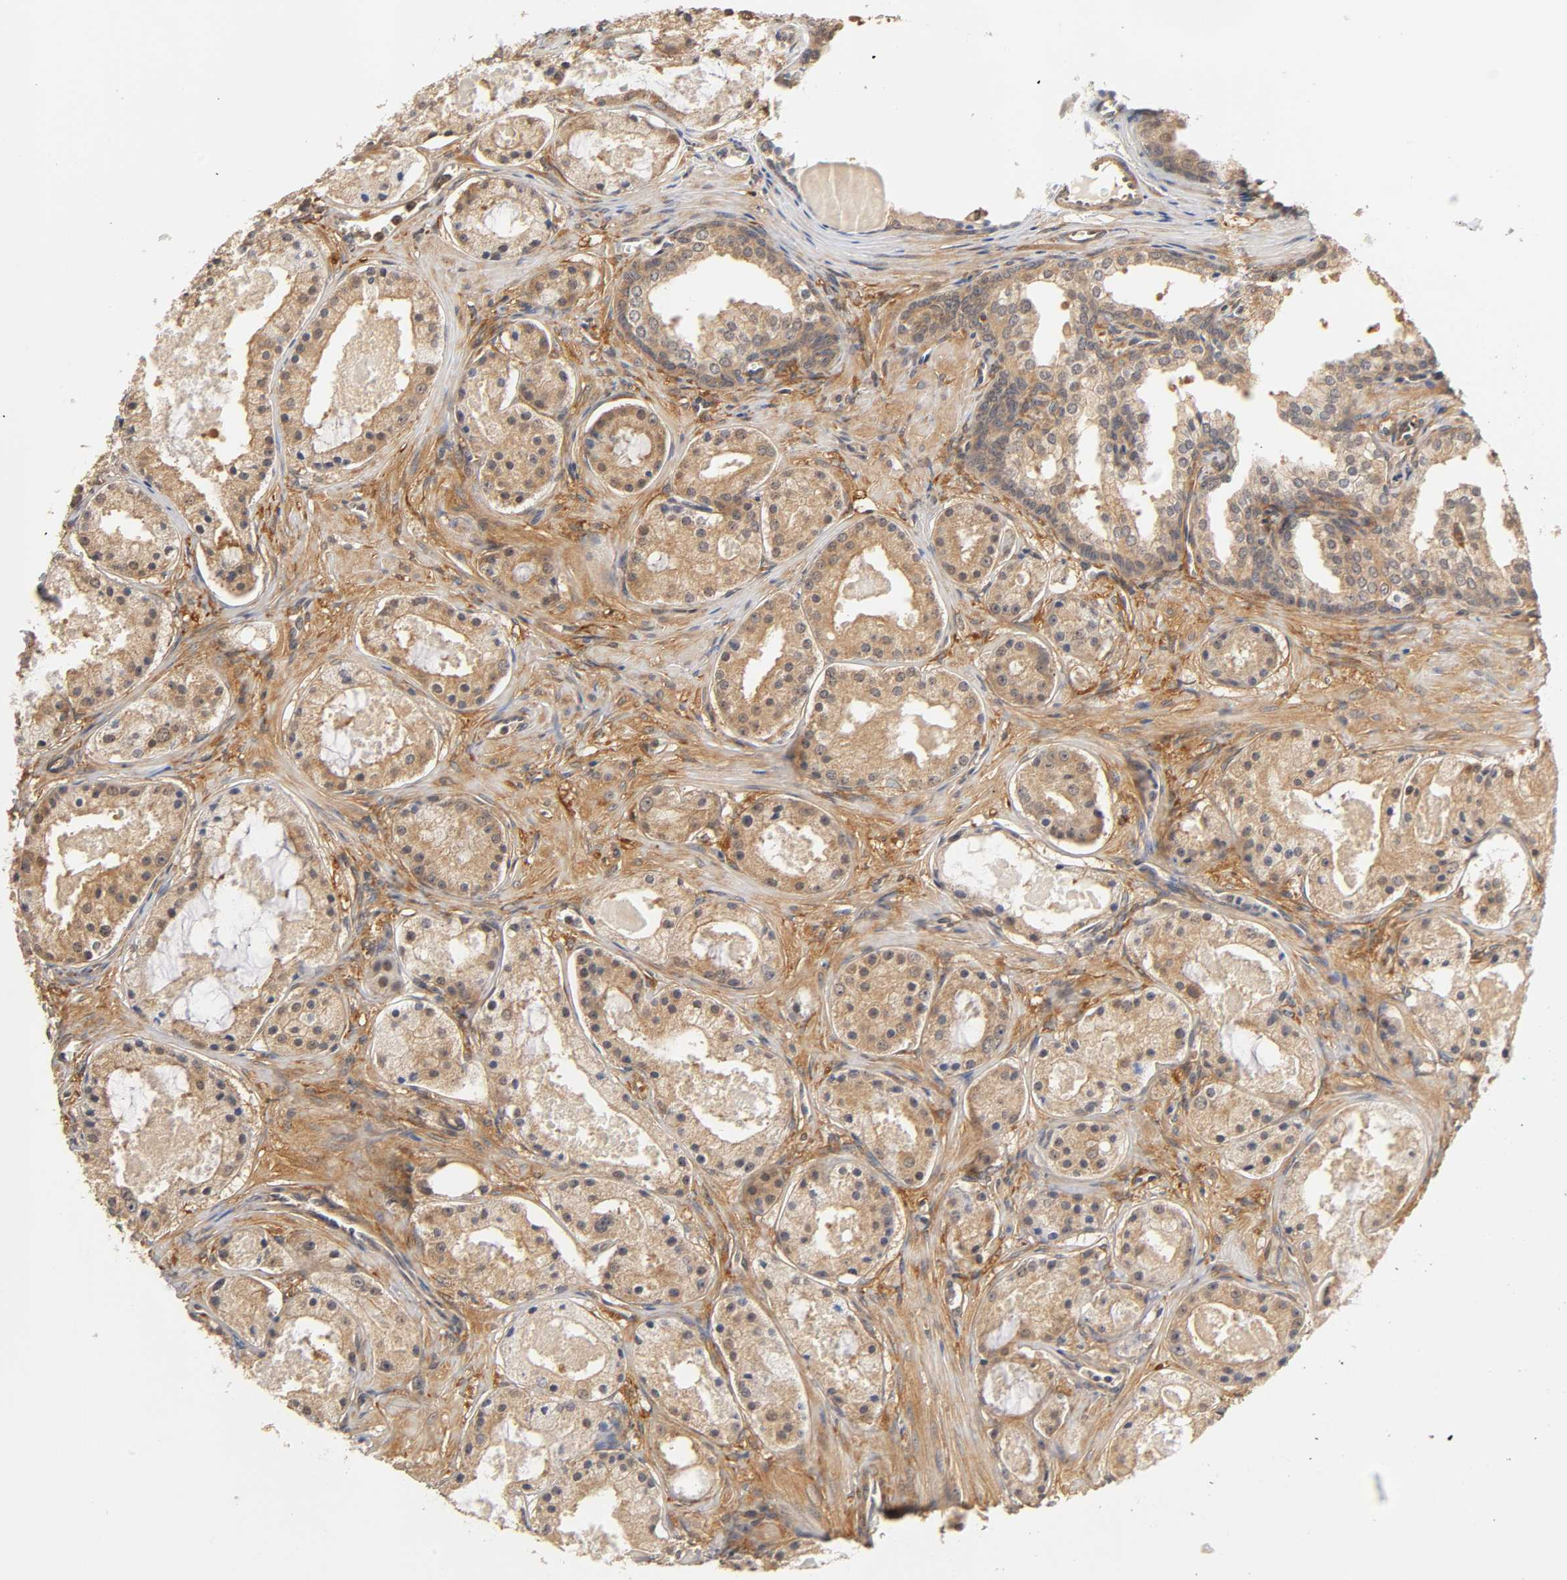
{"staining": {"intensity": "moderate", "quantity": ">75%", "location": "cytoplasmic/membranous"}, "tissue": "prostate cancer", "cell_type": "Tumor cells", "image_type": "cancer", "snomed": [{"axis": "morphology", "description": "Adenocarcinoma, Low grade"}, {"axis": "topography", "description": "Prostate"}], "caption": "Immunohistochemical staining of prostate cancer (adenocarcinoma (low-grade)) demonstrates medium levels of moderate cytoplasmic/membranous positivity in about >75% of tumor cells.", "gene": "PDE5A", "patient": {"sex": "male", "age": 57}}